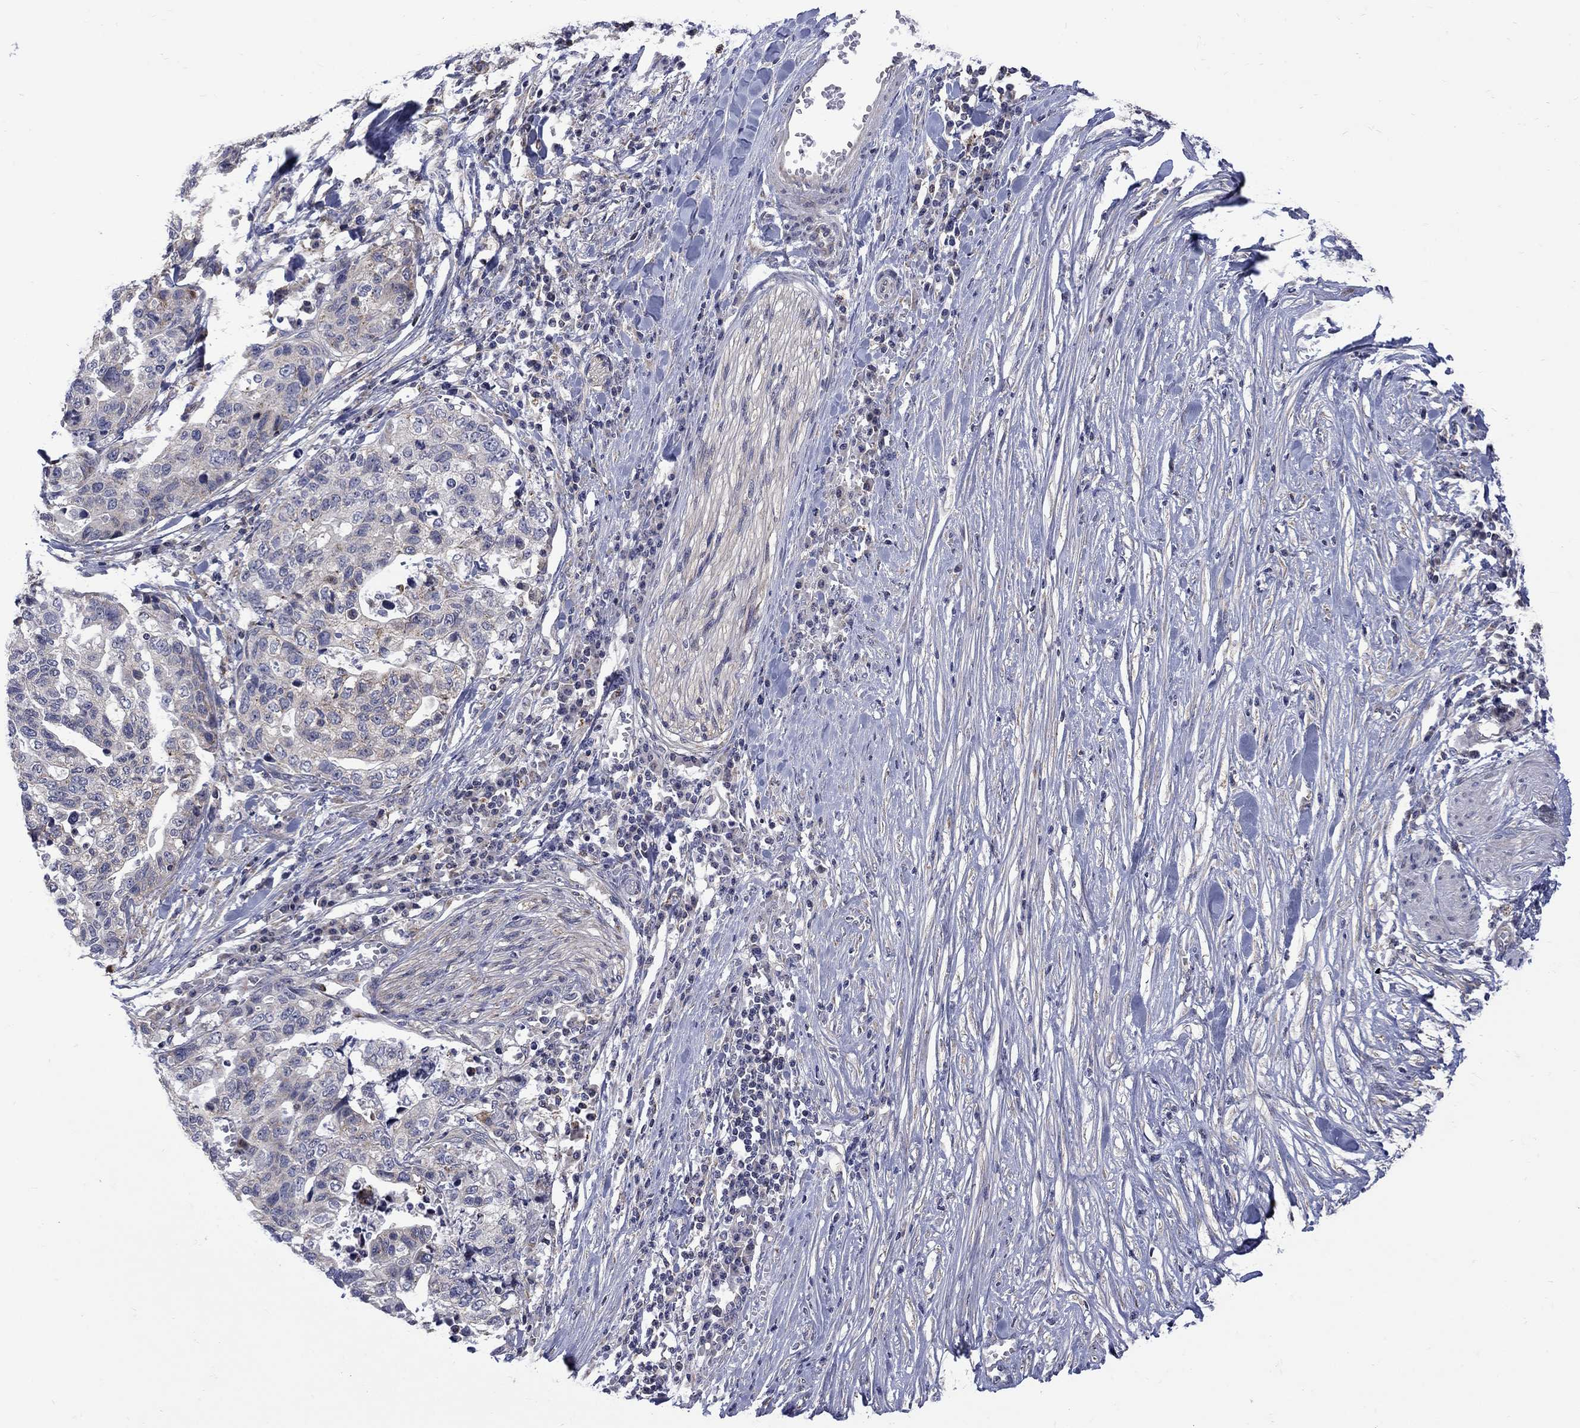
{"staining": {"intensity": "negative", "quantity": "none", "location": "none"}, "tissue": "stomach cancer", "cell_type": "Tumor cells", "image_type": "cancer", "snomed": [{"axis": "morphology", "description": "Adenocarcinoma, NOS"}, {"axis": "topography", "description": "Stomach, upper"}], "caption": "Stomach cancer stained for a protein using immunohistochemistry (IHC) demonstrates no expression tumor cells.", "gene": "SH2B1", "patient": {"sex": "female", "age": 67}}